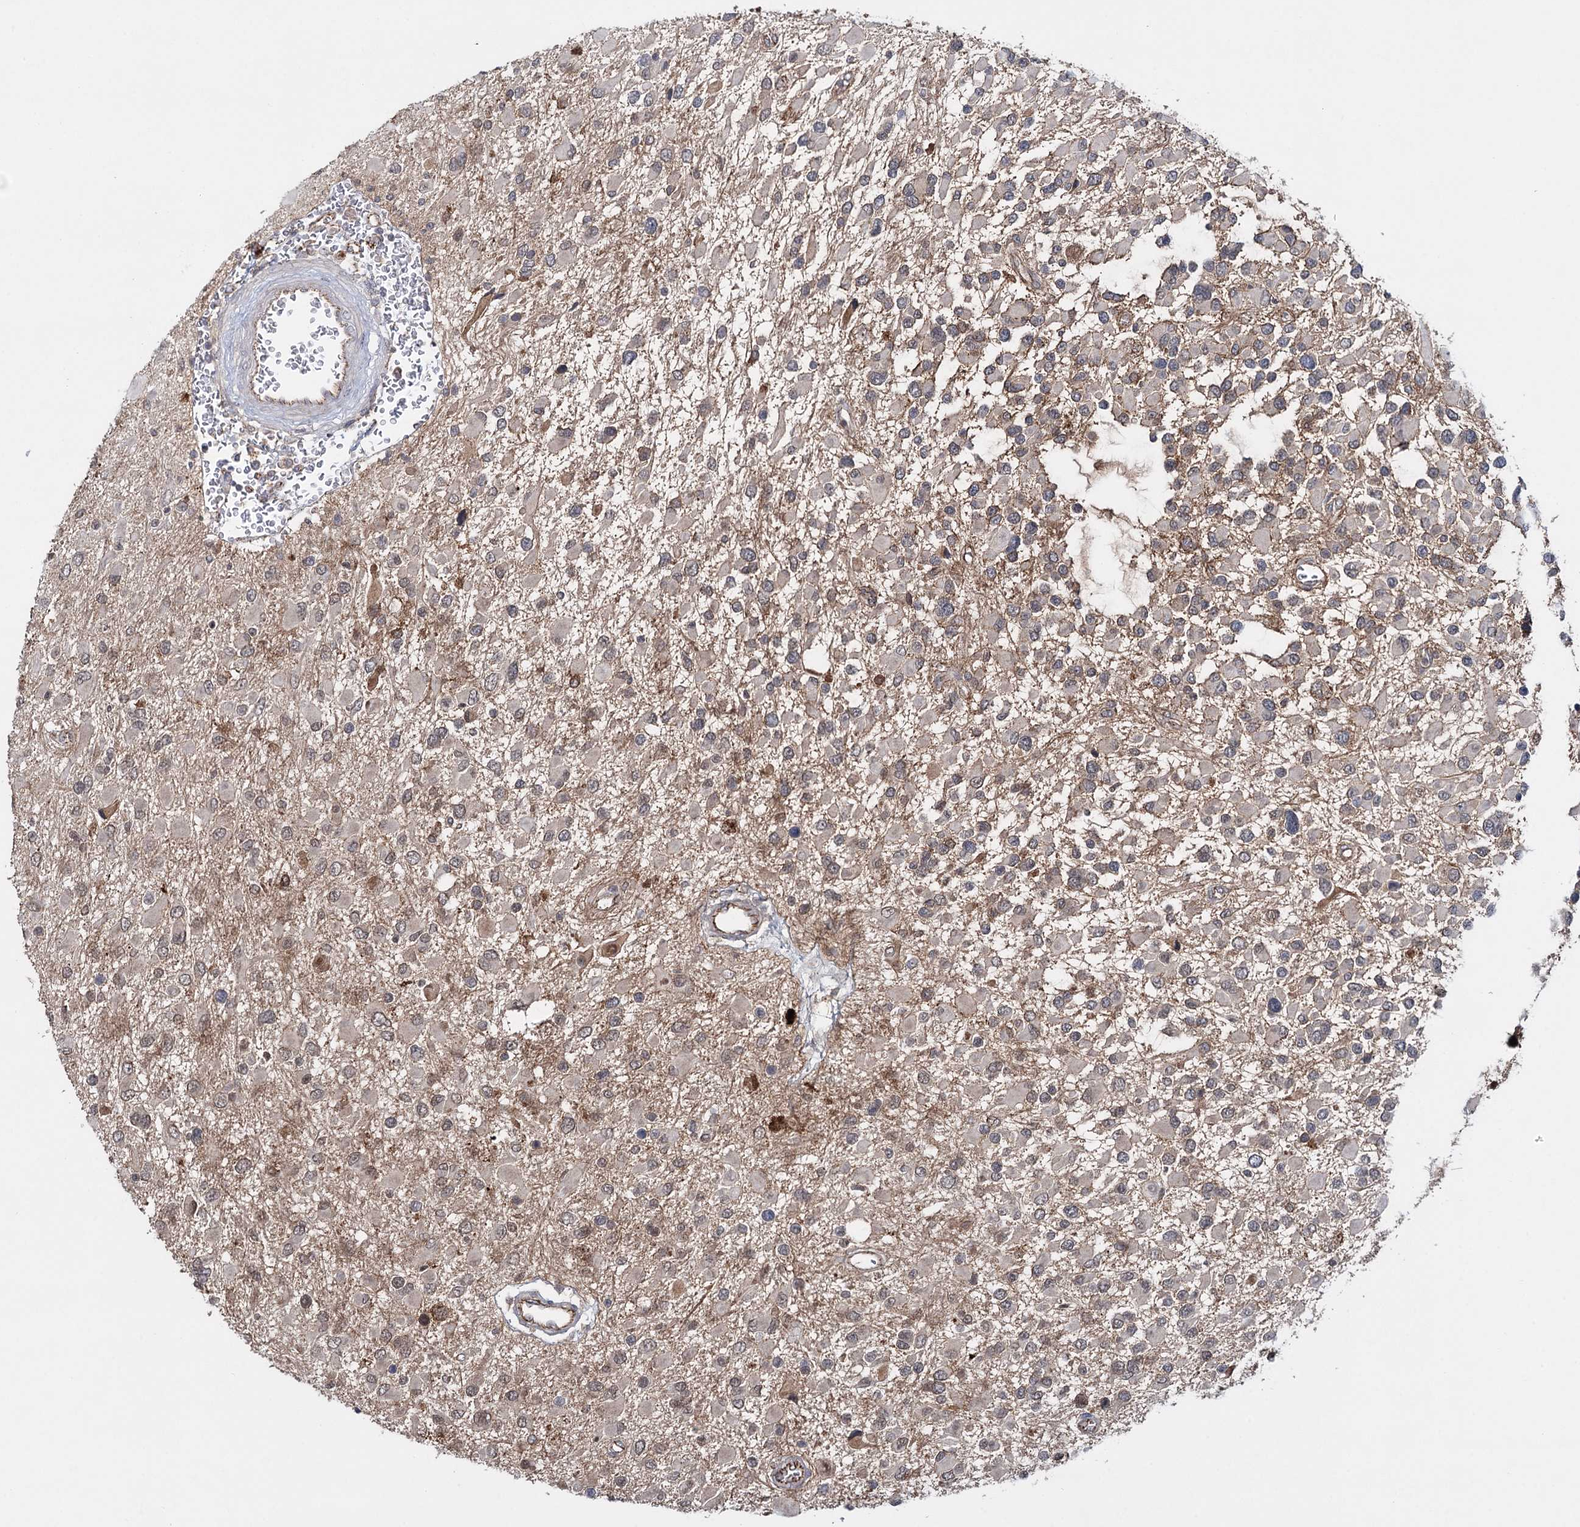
{"staining": {"intensity": "negative", "quantity": "none", "location": "none"}, "tissue": "glioma", "cell_type": "Tumor cells", "image_type": "cancer", "snomed": [{"axis": "morphology", "description": "Glioma, malignant, High grade"}, {"axis": "topography", "description": "Brain"}], "caption": "Malignant glioma (high-grade) was stained to show a protein in brown. There is no significant staining in tumor cells.", "gene": "PKP4", "patient": {"sex": "male", "age": 53}}